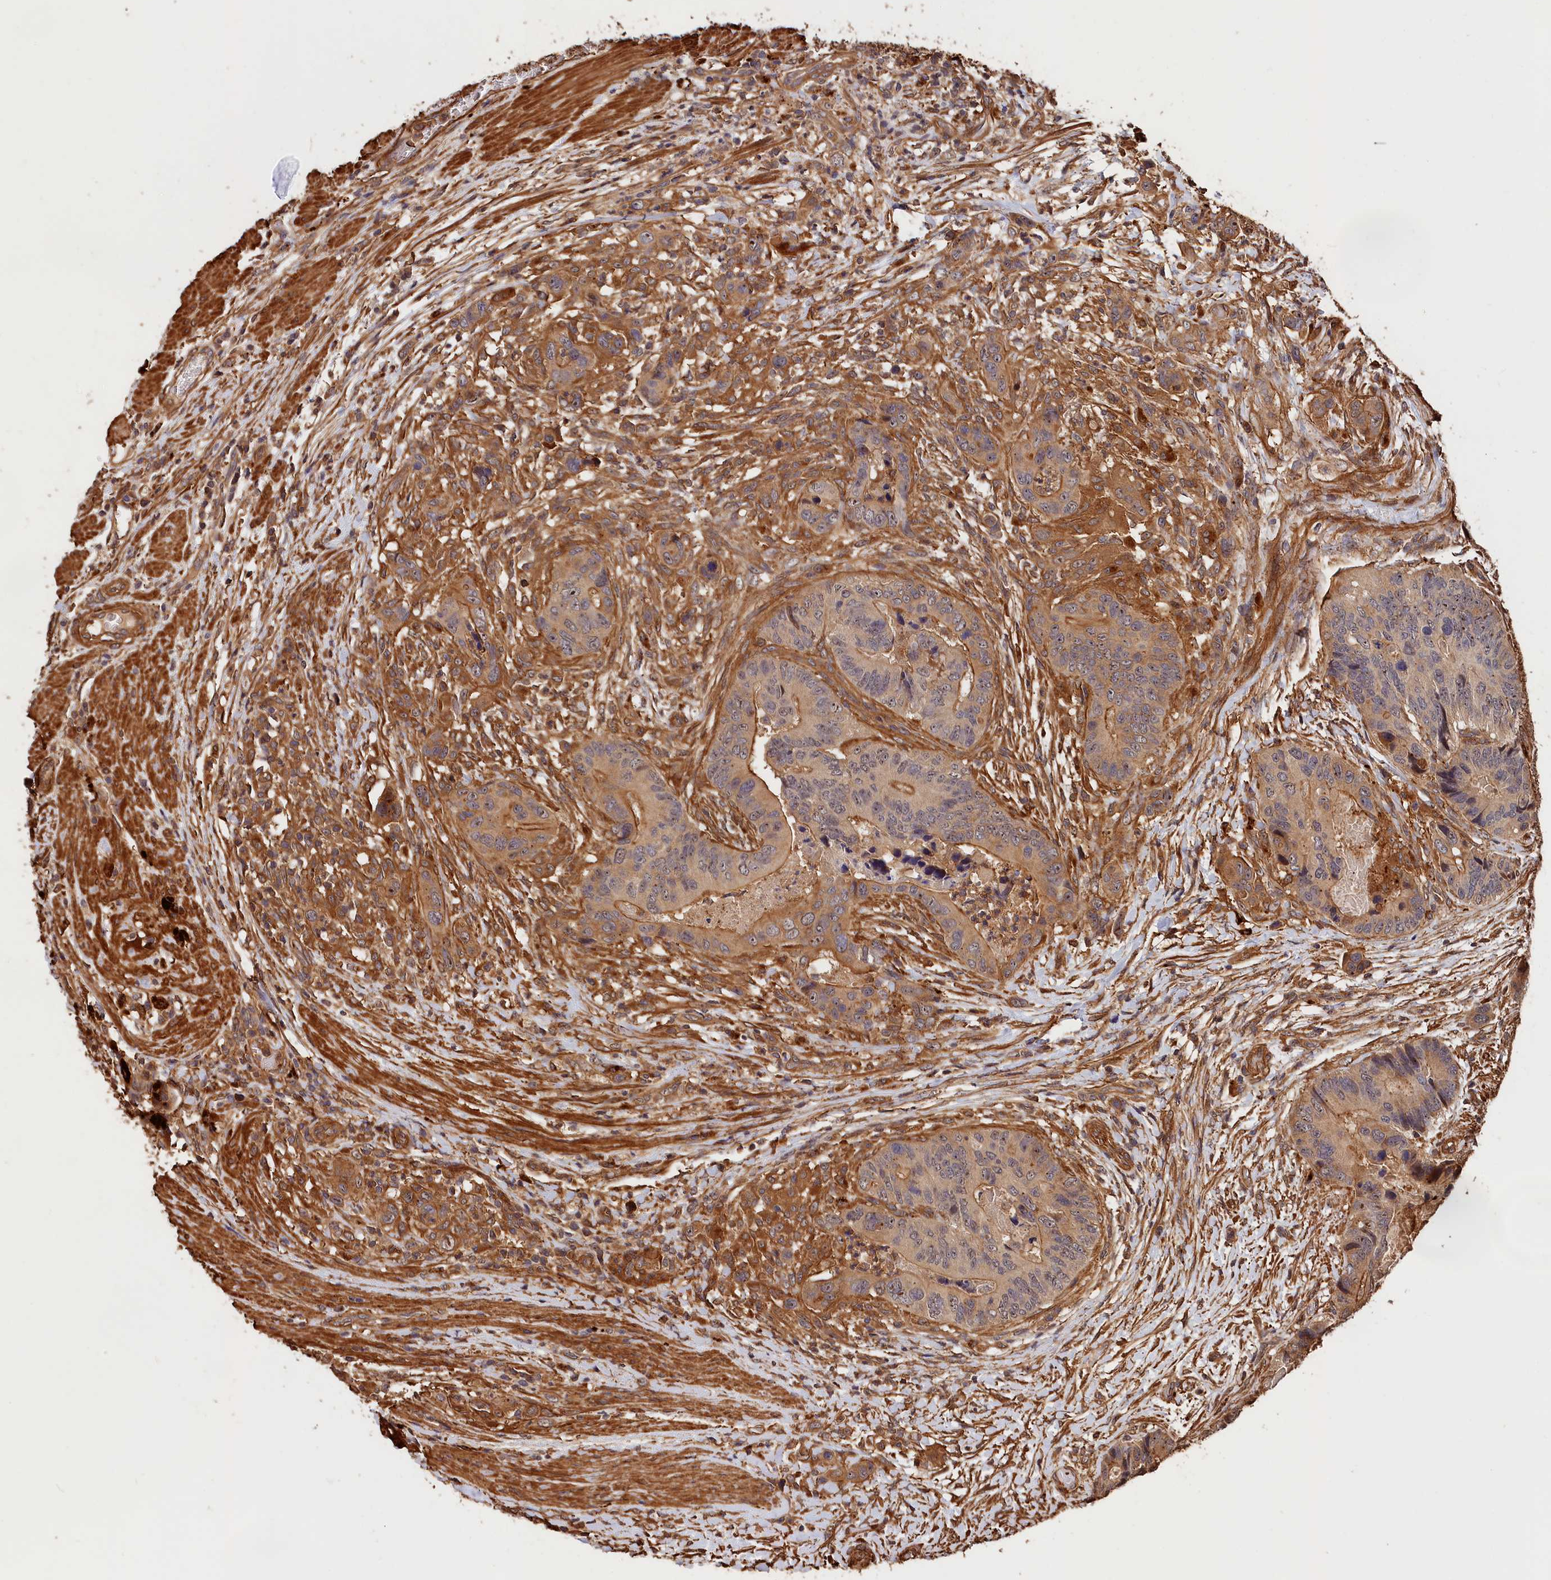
{"staining": {"intensity": "moderate", "quantity": "25%-75%", "location": "cytoplasmic/membranous"}, "tissue": "colorectal cancer", "cell_type": "Tumor cells", "image_type": "cancer", "snomed": [{"axis": "morphology", "description": "Adenocarcinoma, NOS"}, {"axis": "topography", "description": "Colon"}], "caption": "Approximately 25%-75% of tumor cells in human adenocarcinoma (colorectal) display moderate cytoplasmic/membranous protein staining as visualized by brown immunohistochemical staining.", "gene": "MMP15", "patient": {"sex": "male", "age": 84}}